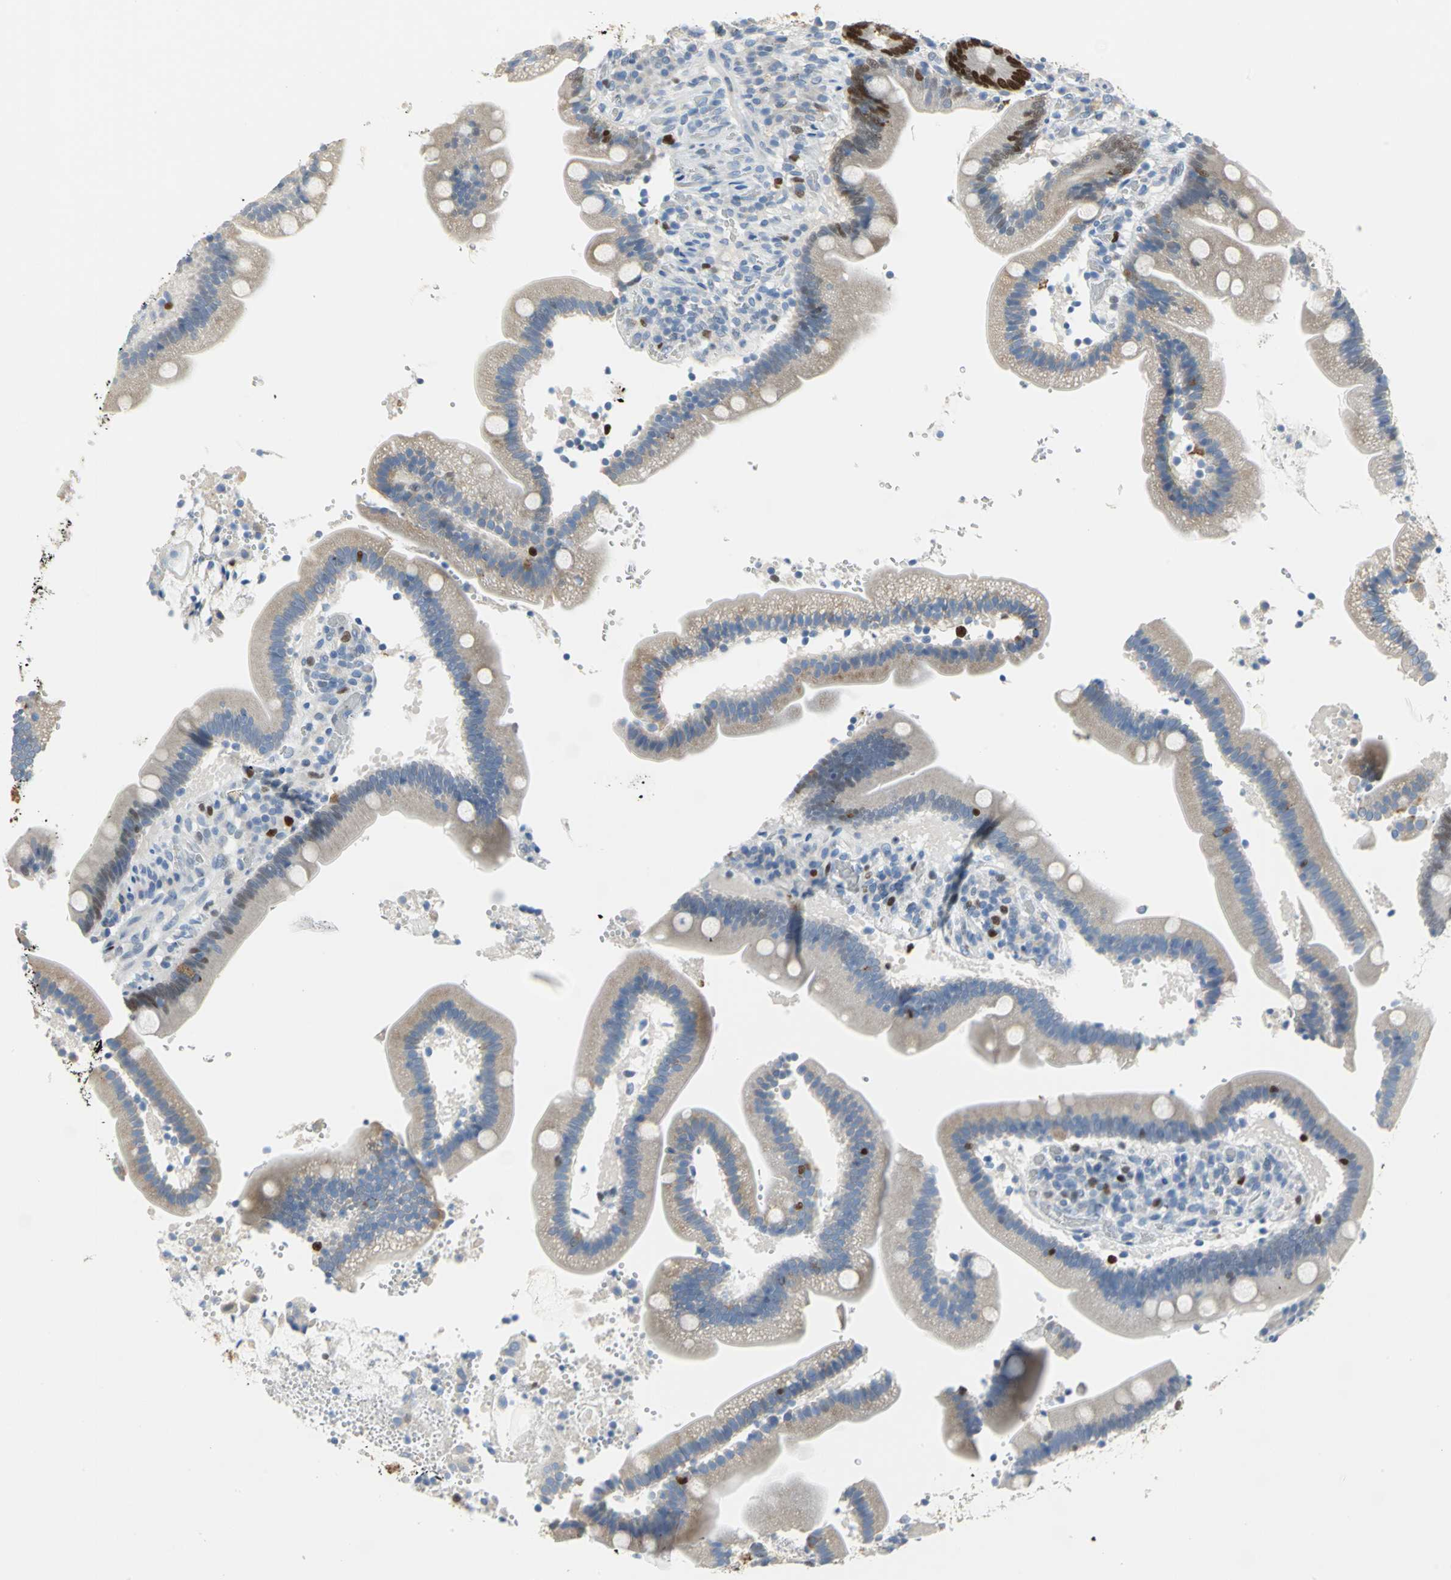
{"staining": {"intensity": "strong", "quantity": "25%-75%", "location": "cytoplasmic/membranous,nuclear"}, "tissue": "duodenum", "cell_type": "Glandular cells", "image_type": "normal", "snomed": [{"axis": "morphology", "description": "Normal tissue, NOS"}, {"axis": "topography", "description": "Duodenum"}], "caption": "Duodenum stained with immunohistochemistry shows strong cytoplasmic/membranous,nuclear expression in about 25%-75% of glandular cells.", "gene": "MCM4", "patient": {"sex": "male", "age": 66}}